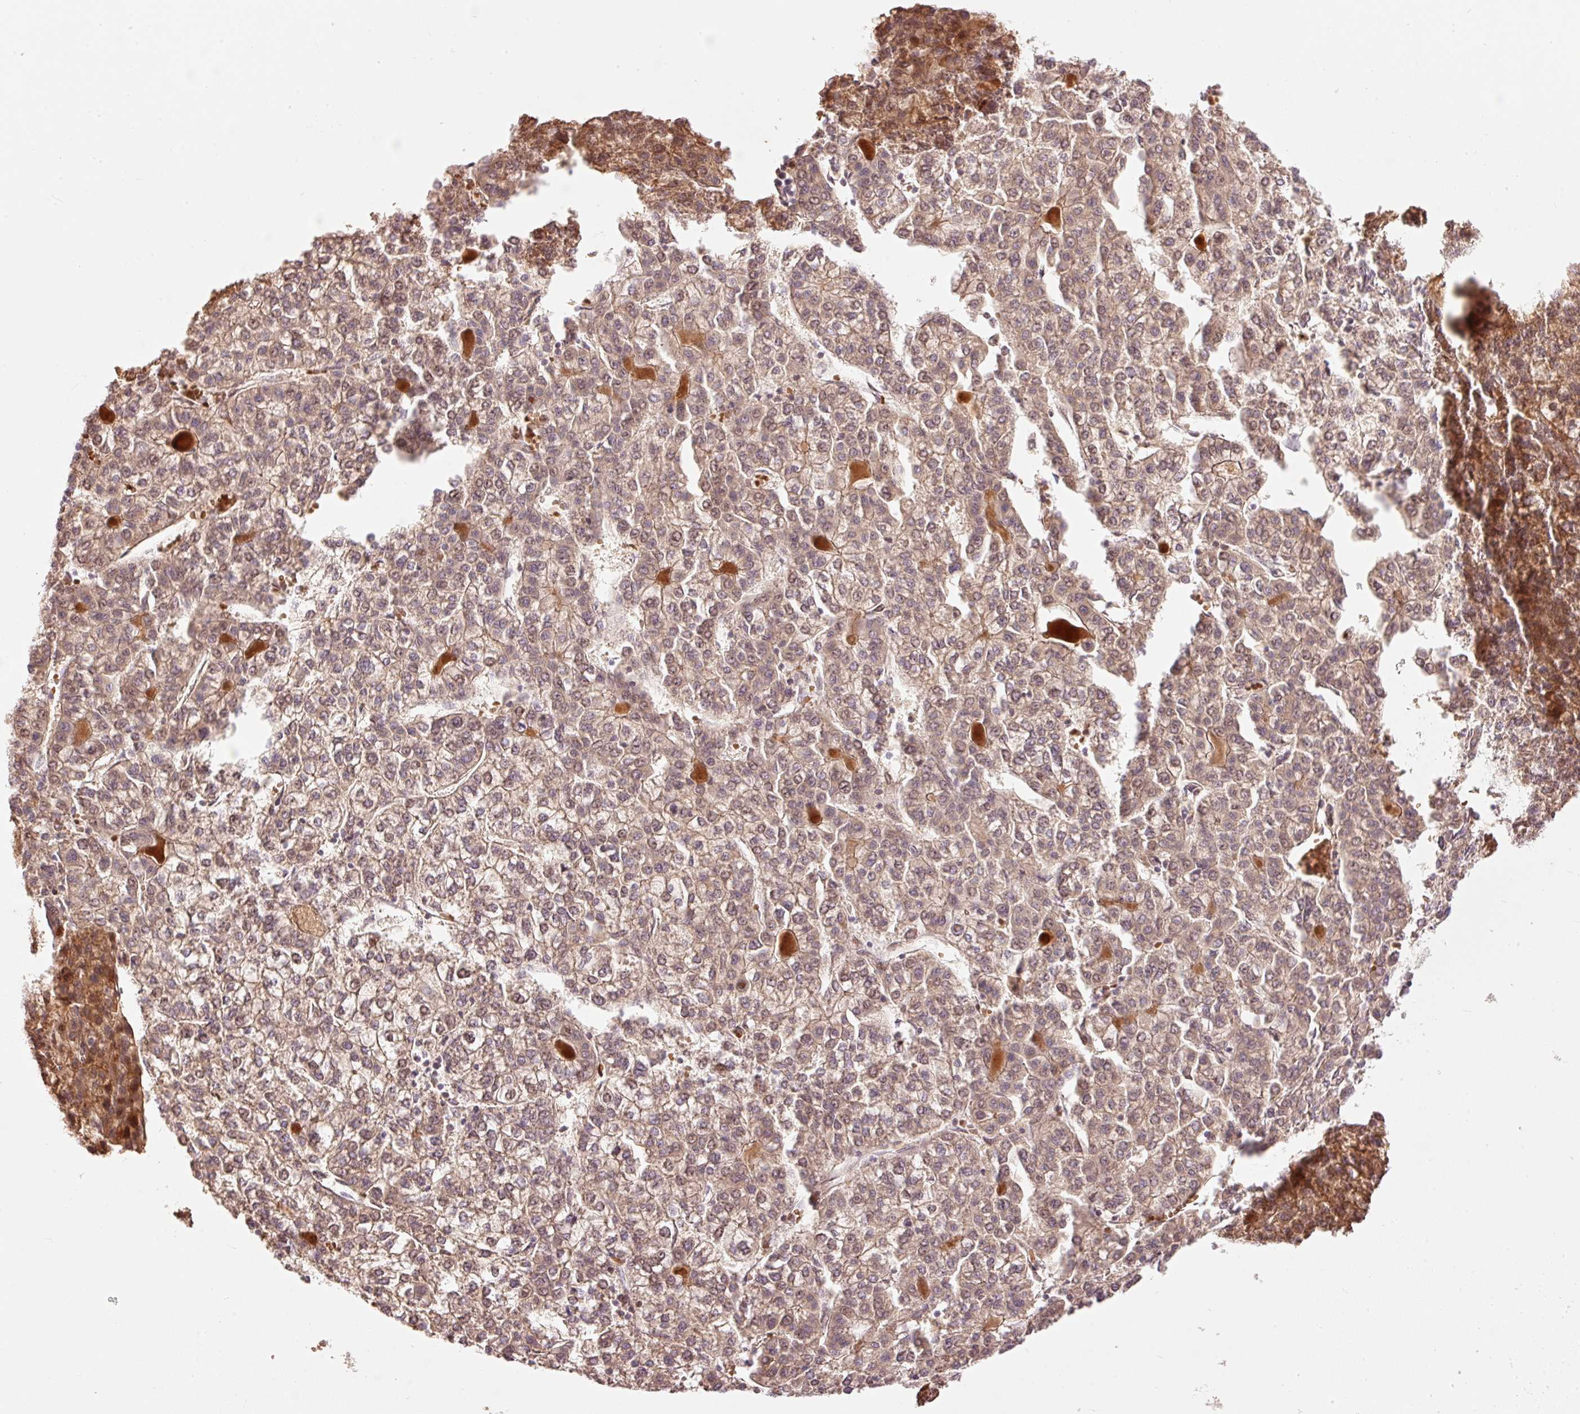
{"staining": {"intensity": "moderate", "quantity": ">75%", "location": "cytoplasmic/membranous,nuclear"}, "tissue": "liver cancer", "cell_type": "Tumor cells", "image_type": "cancer", "snomed": [{"axis": "morphology", "description": "Carcinoma, Hepatocellular, NOS"}, {"axis": "topography", "description": "Liver"}], "caption": "Brown immunohistochemical staining in hepatocellular carcinoma (liver) displays moderate cytoplasmic/membranous and nuclear staining in approximately >75% of tumor cells.", "gene": "CMTM8", "patient": {"sex": "female", "age": 43}}